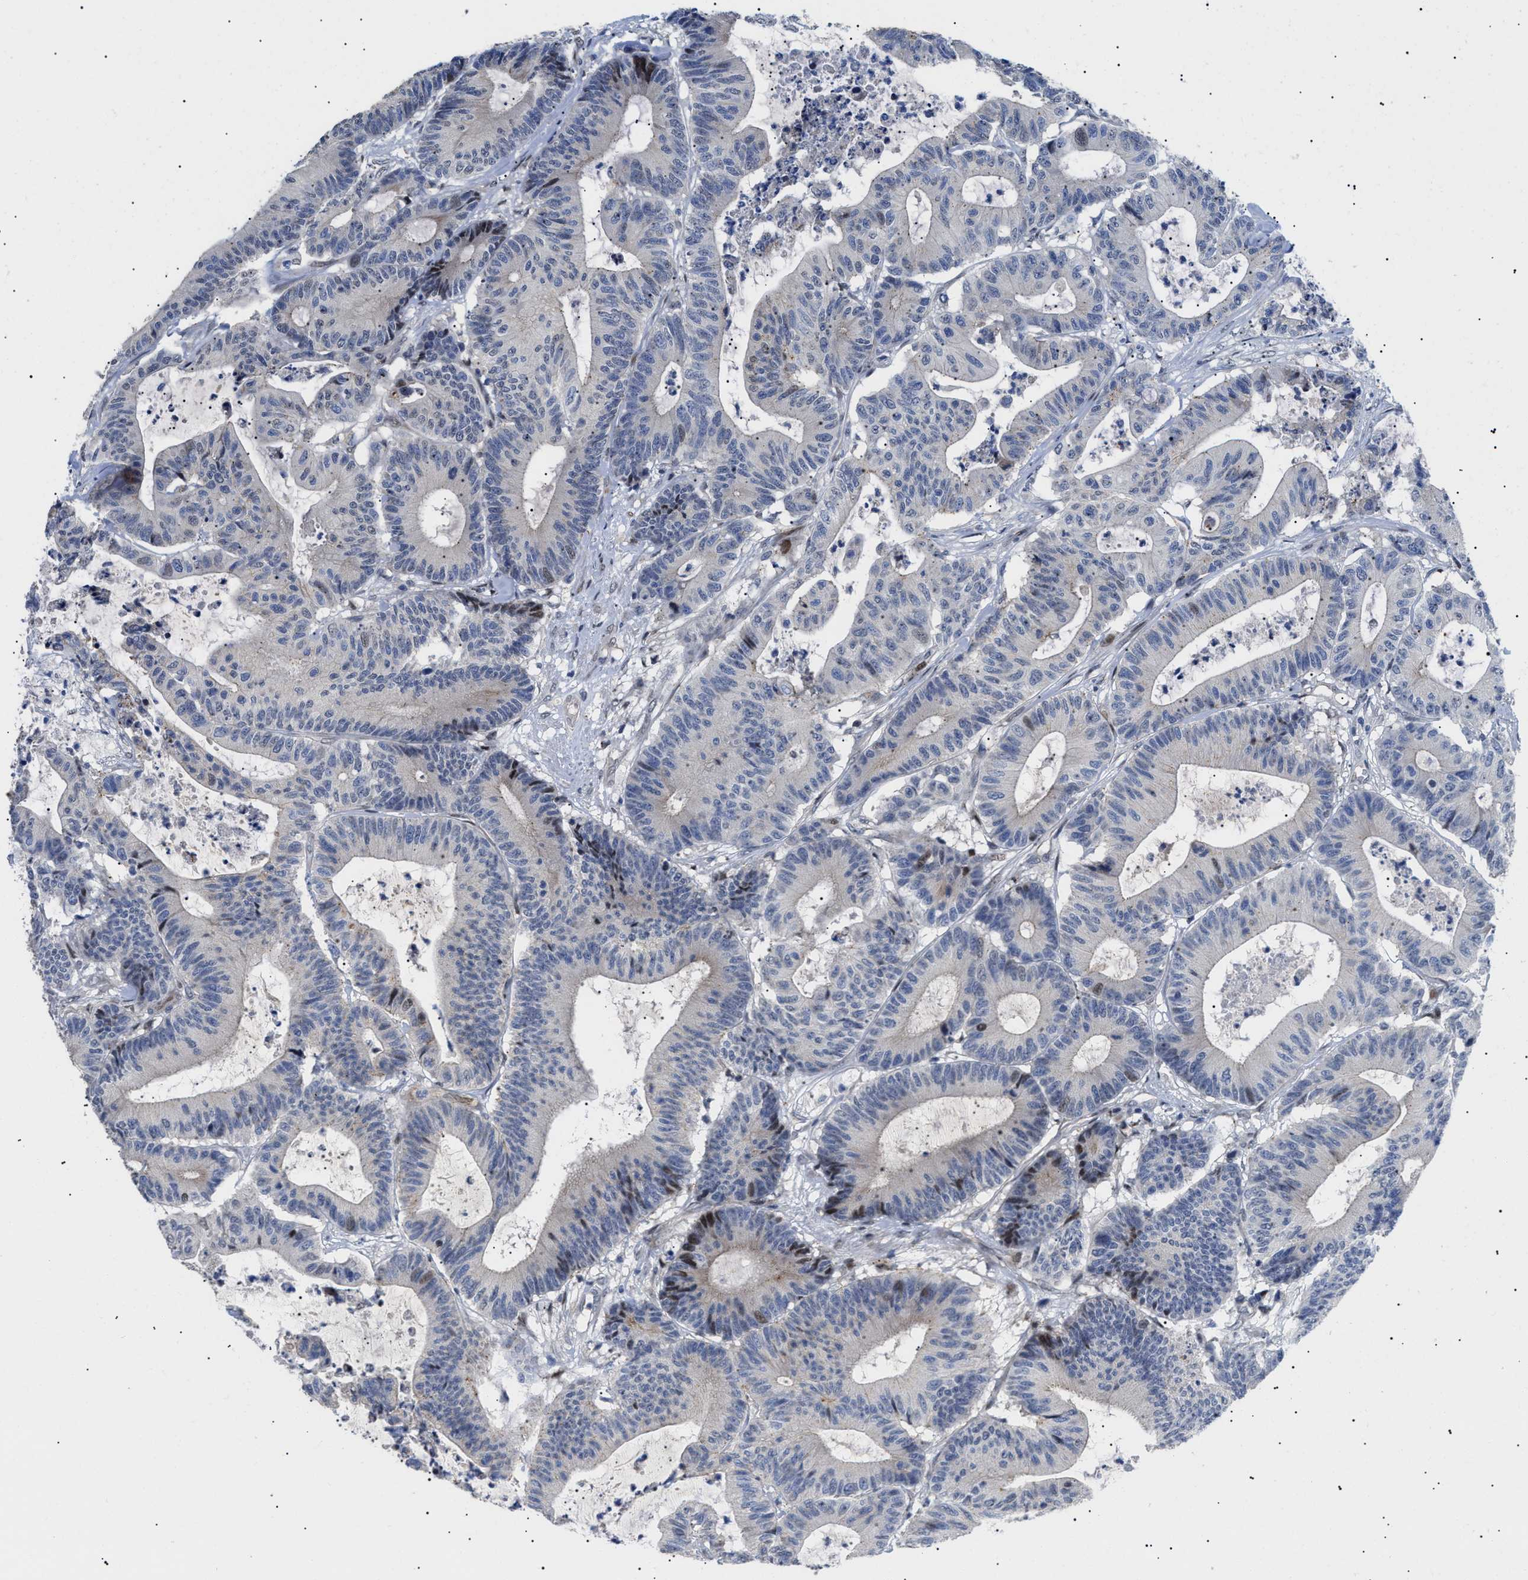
{"staining": {"intensity": "weak", "quantity": "<25%", "location": "nuclear"}, "tissue": "colorectal cancer", "cell_type": "Tumor cells", "image_type": "cancer", "snomed": [{"axis": "morphology", "description": "Adenocarcinoma, NOS"}, {"axis": "topography", "description": "Colon"}], "caption": "High magnification brightfield microscopy of colorectal cancer stained with DAB (brown) and counterstained with hematoxylin (blue): tumor cells show no significant positivity.", "gene": "SFXN5", "patient": {"sex": "female", "age": 84}}